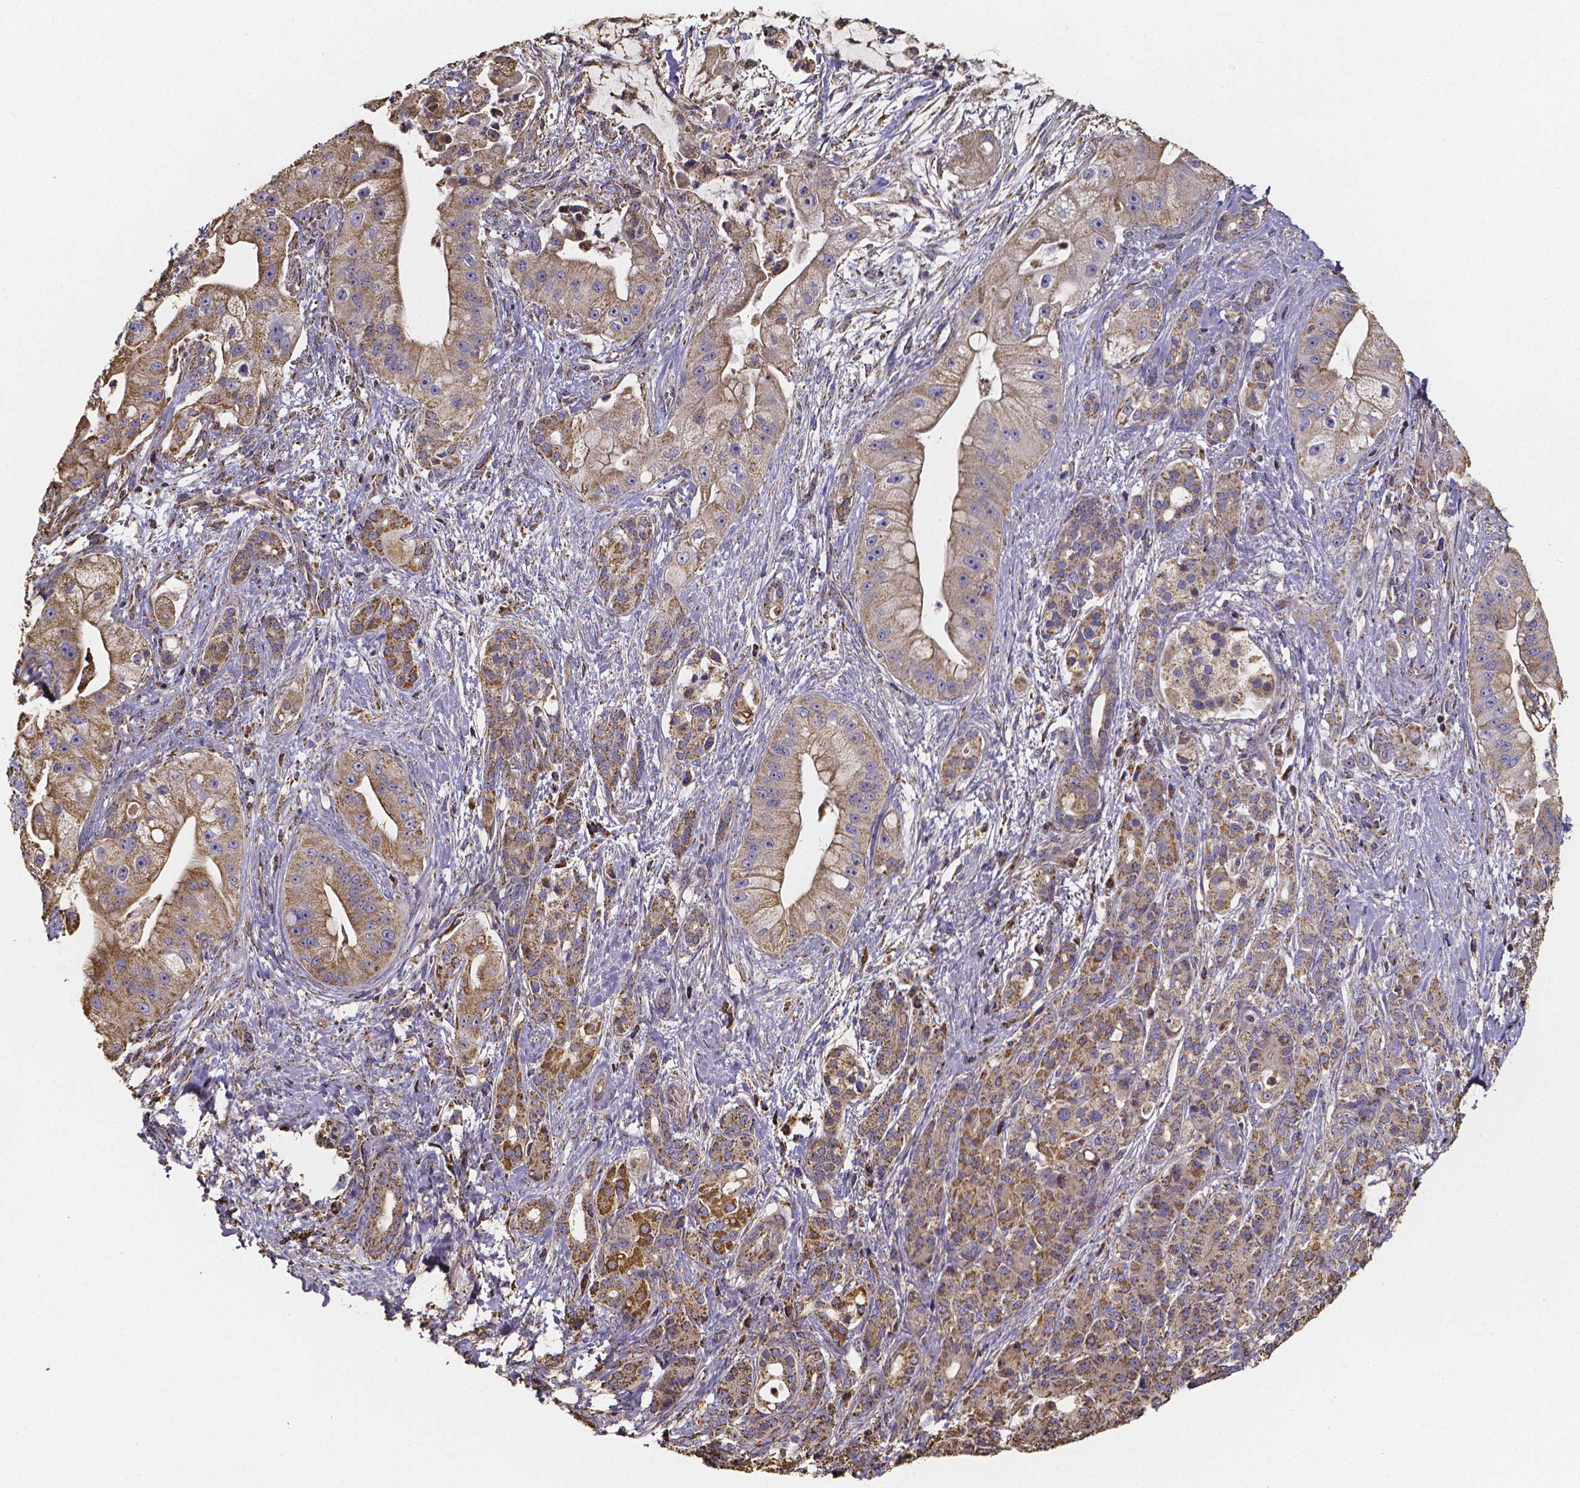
{"staining": {"intensity": "moderate", "quantity": ">75%", "location": "cytoplasmic/membranous"}, "tissue": "pancreatic cancer", "cell_type": "Tumor cells", "image_type": "cancer", "snomed": [{"axis": "morphology", "description": "Normal tissue, NOS"}, {"axis": "morphology", "description": "Inflammation, NOS"}, {"axis": "morphology", "description": "Adenocarcinoma, NOS"}, {"axis": "topography", "description": "Pancreas"}], "caption": "Human pancreatic cancer stained with a brown dye shows moderate cytoplasmic/membranous positive positivity in about >75% of tumor cells.", "gene": "SLC35D2", "patient": {"sex": "male", "age": 57}}